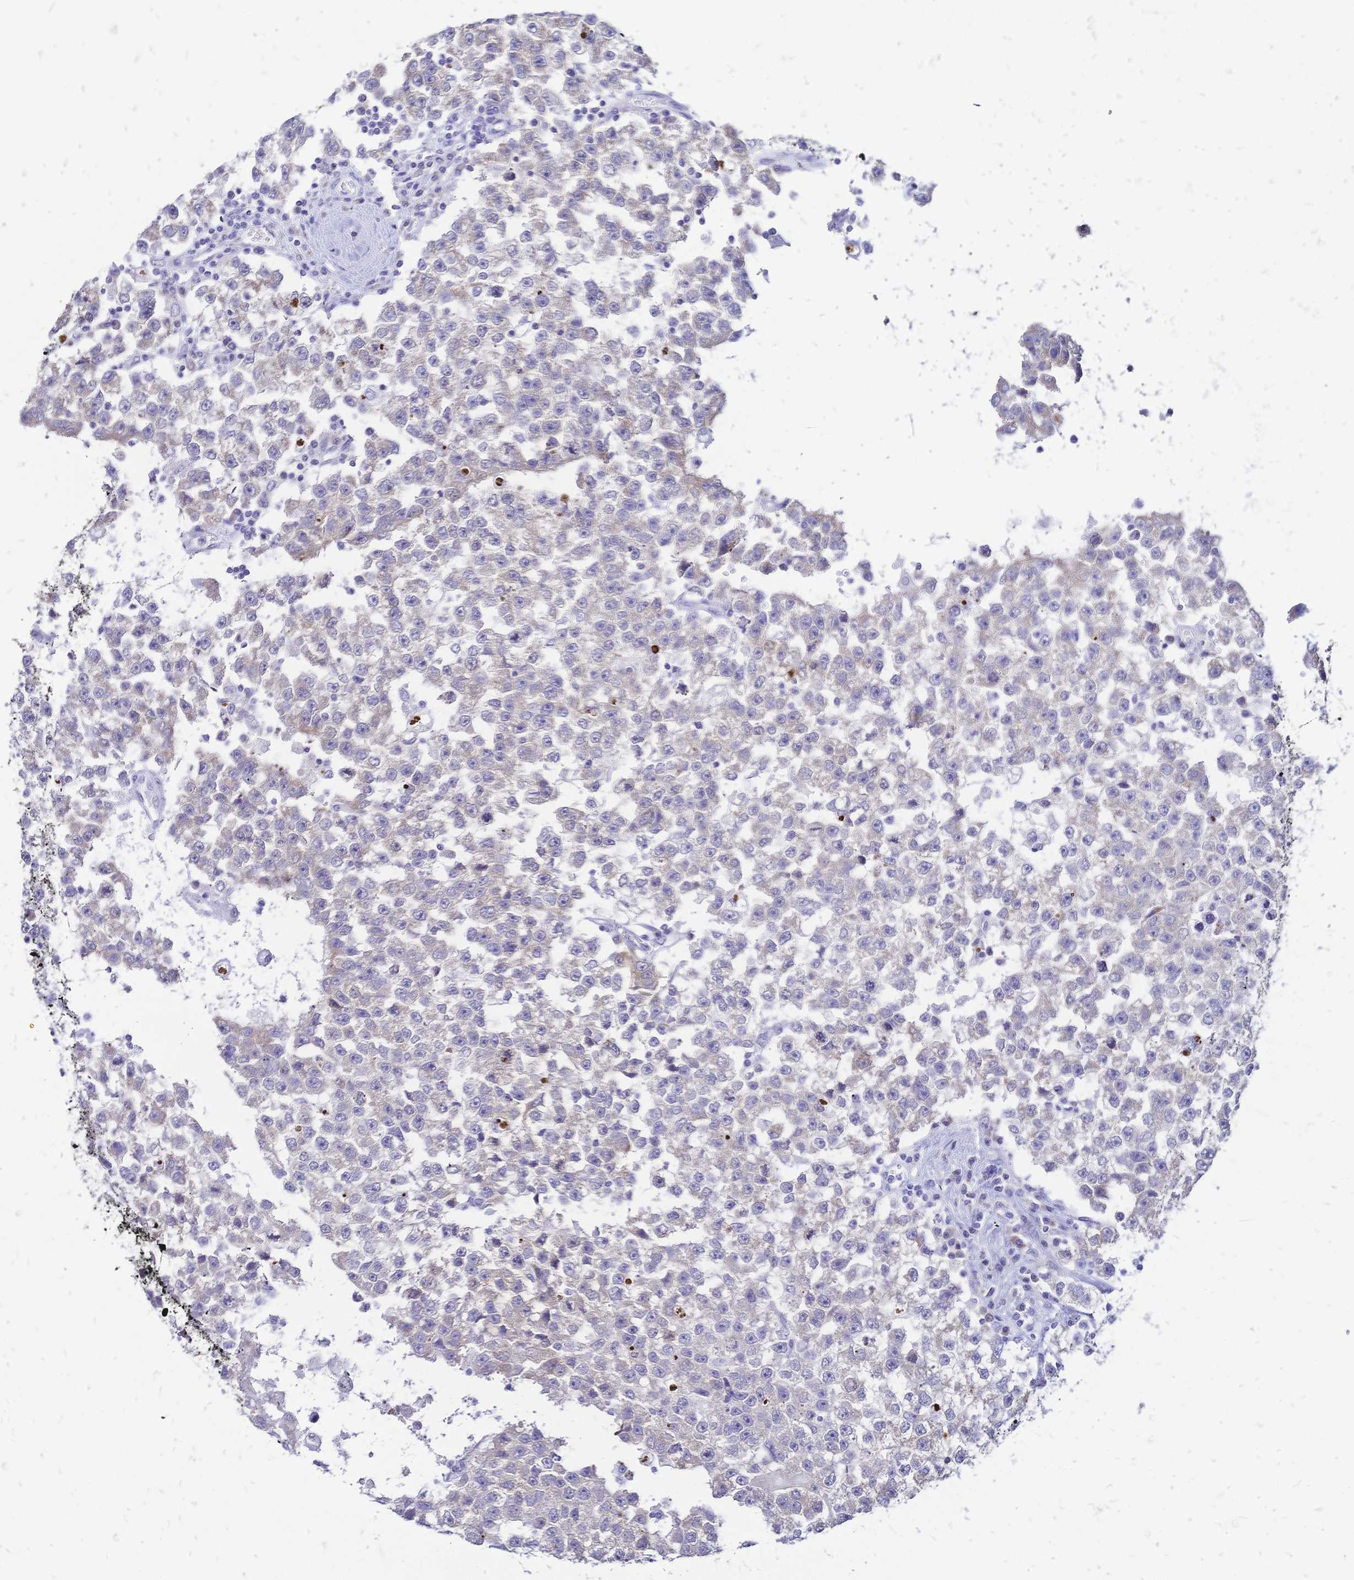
{"staining": {"intensity": "negative", "quantity": "none", "location": "none"}, "tissue": "testis cancer", "cell_type": "Tumor cells", "image_type": "cancer", "snomed": [{"axis": "morphology", "description": "Seminoma, NOS"}, {"axis": "topography", "description": "Testis"}], "caption": "A high-resolution image shows immunohistochemistry (IHC) staining of testis cancer (seminoma), which shows no significant expression in tumor cells.", "gene": "GRB7", "patient": {"sex": "male", "age": 34}}